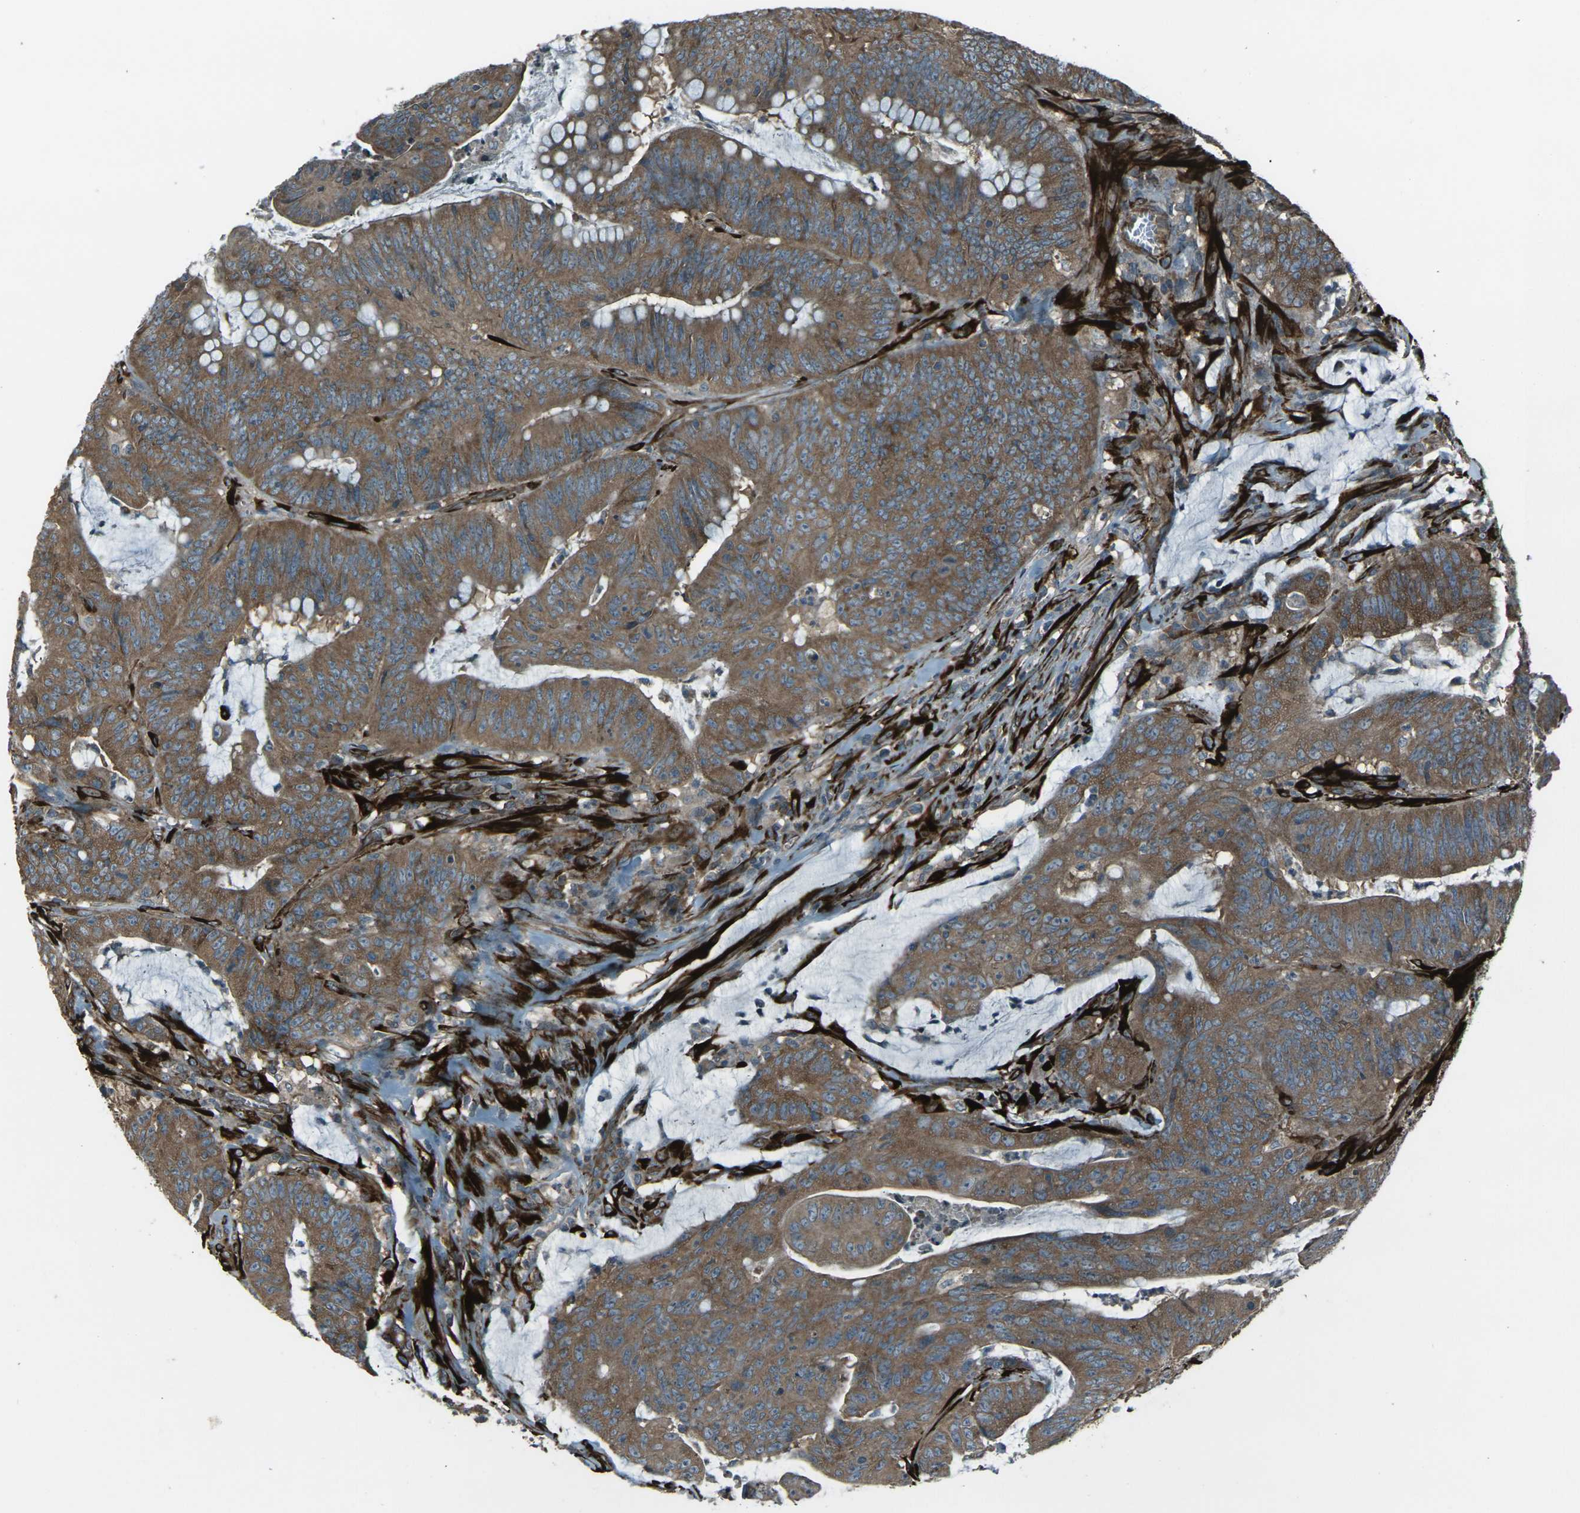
{"staining": {"intensity": "moderate", "quantity": ">75%", "location": "cytoplasmic/membranous"}, "tissue": "colorectal cancer", "cell_type": "Tumor cells", "image_type": "cancer", "snomed": [{"axis": "morphology", "description": "Adenocarcinoma, NOS"}, {"axis": "topography", "description": "Colon"}], "caption": "Tumor cells demonstrate medium levels of moderate cytoplasmic/membranous expression in about >75% of cells in colorectal cancer (adenocarcinoma).", "gene": "LSMEM1", "patient": {"sex": "male", "age": 45}}